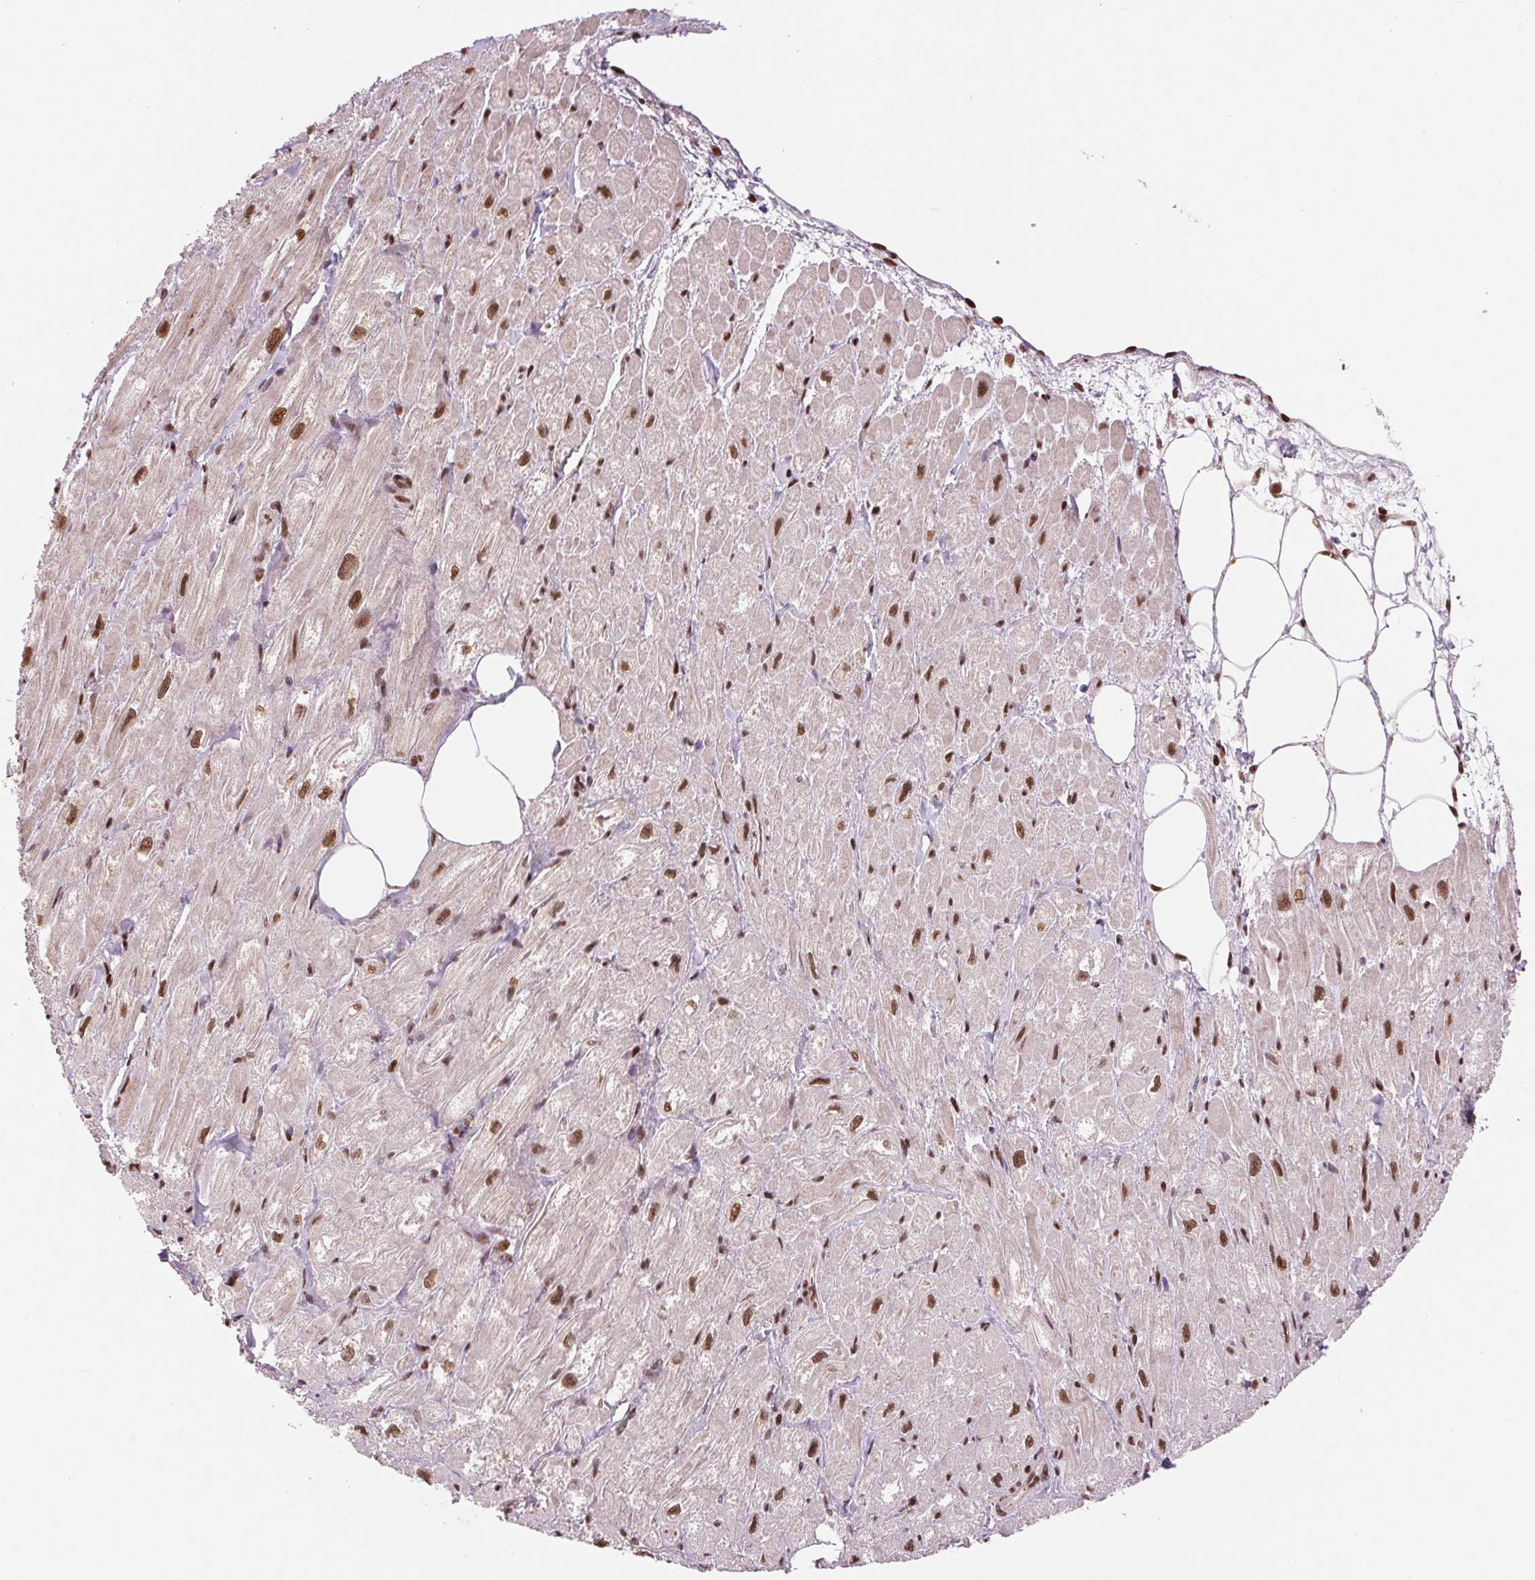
{"staining": {"intensity": "moderate", "quantity": "25%-75%", "location": "nuclear"}, "tissue": "heart muscle", "cell_type": "Cardiomyocytes", "image_type": "normal", "snomed": [{"axis": "morphology", "description": "Normal tissue, NOS"}, {"axis": "topography", "description": "Heart"}], "caption": "An image showing moderate nuclear positivity in about 25%-75% of cardiomyocytes in benign heart muscle, as visualized by brown immunohistochemical staining.", "gene": "RAD23A", "patient": {"sex": "female", "age": 62}}